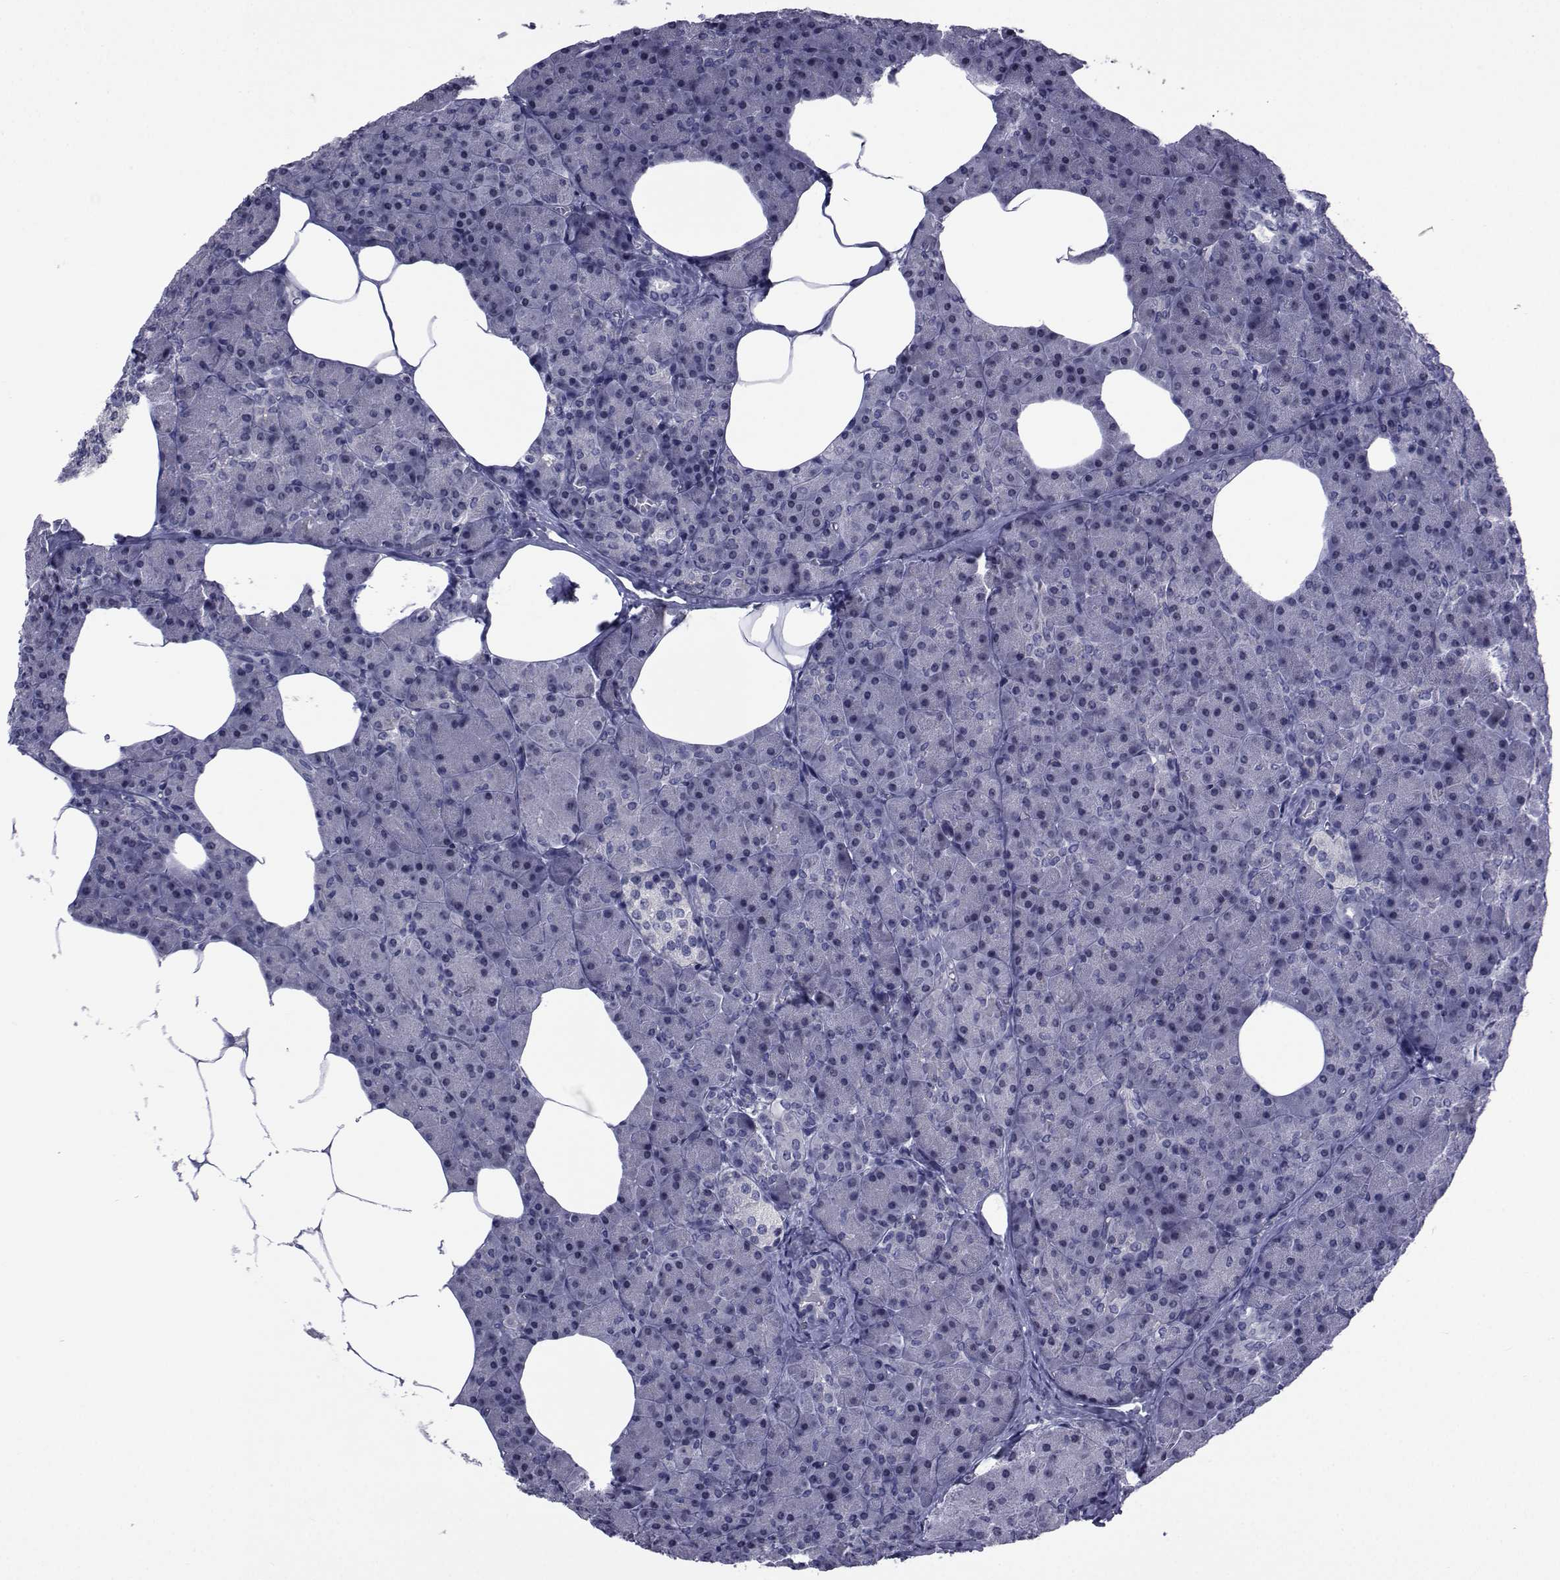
{"staining": {"intensity": "negative", "quantity": "none", "location": "none"}, "tissue": "pancreas", "cell_type": "Exocrine glandular cells", "image_type": "normal", "snomed": [{"axis": "morphology", "description": "Normal tissue, NOS"}, {"axis": "topography", "description": "Pancreas"}], "caption": "DAB (3,3'-diaminobenzidine) immunohistochemical staining of unremarkable pancreas demonstrates no significant staining in exocrine glandular cells. (Stains: DAB IHC with hematoxylin counter stain, Microscopy: brightfield microscopy at high magnification).", "gene": "SEMA5B", "patient": {"sex": "female", "age": 45}}